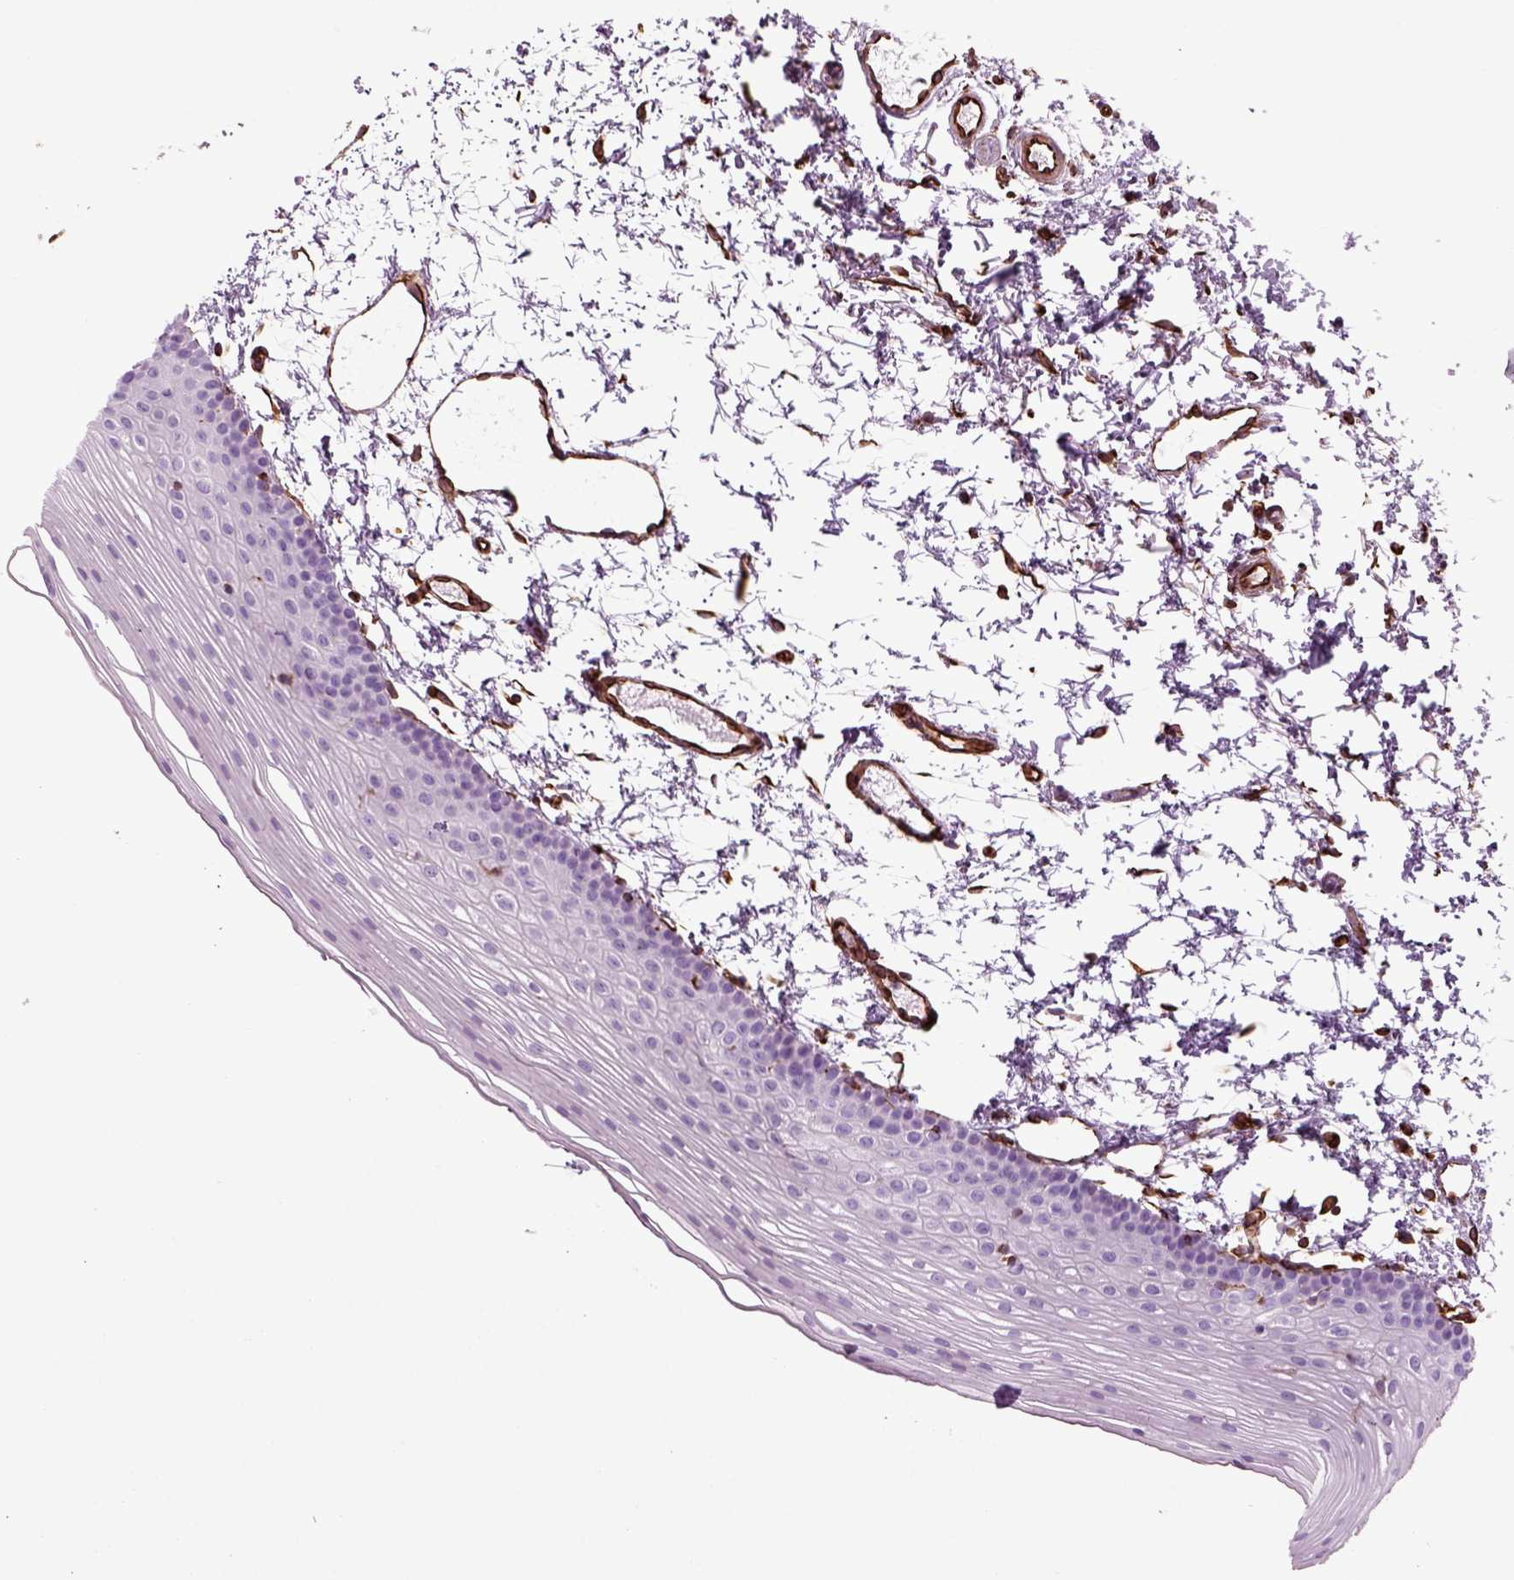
{"staining": {"intensity": "negative", "quantity": "none", "location": "none"}, "tissue": "oral mucosa", "cell_type": "Squamous epithelial cells", "image_type": "normal", "snomed": [{"axis": "morphology", "description": "Normal tissue, NOS"}, {"axis": "topography", "description": "Oral tissue"}], "caption": "DAB immunohistochemical staining of benign oral mucosa displays no significant expression in squamous epithelial cells.", "gene": "ACER3", "patient": {"sex": "female", "age": 57}}